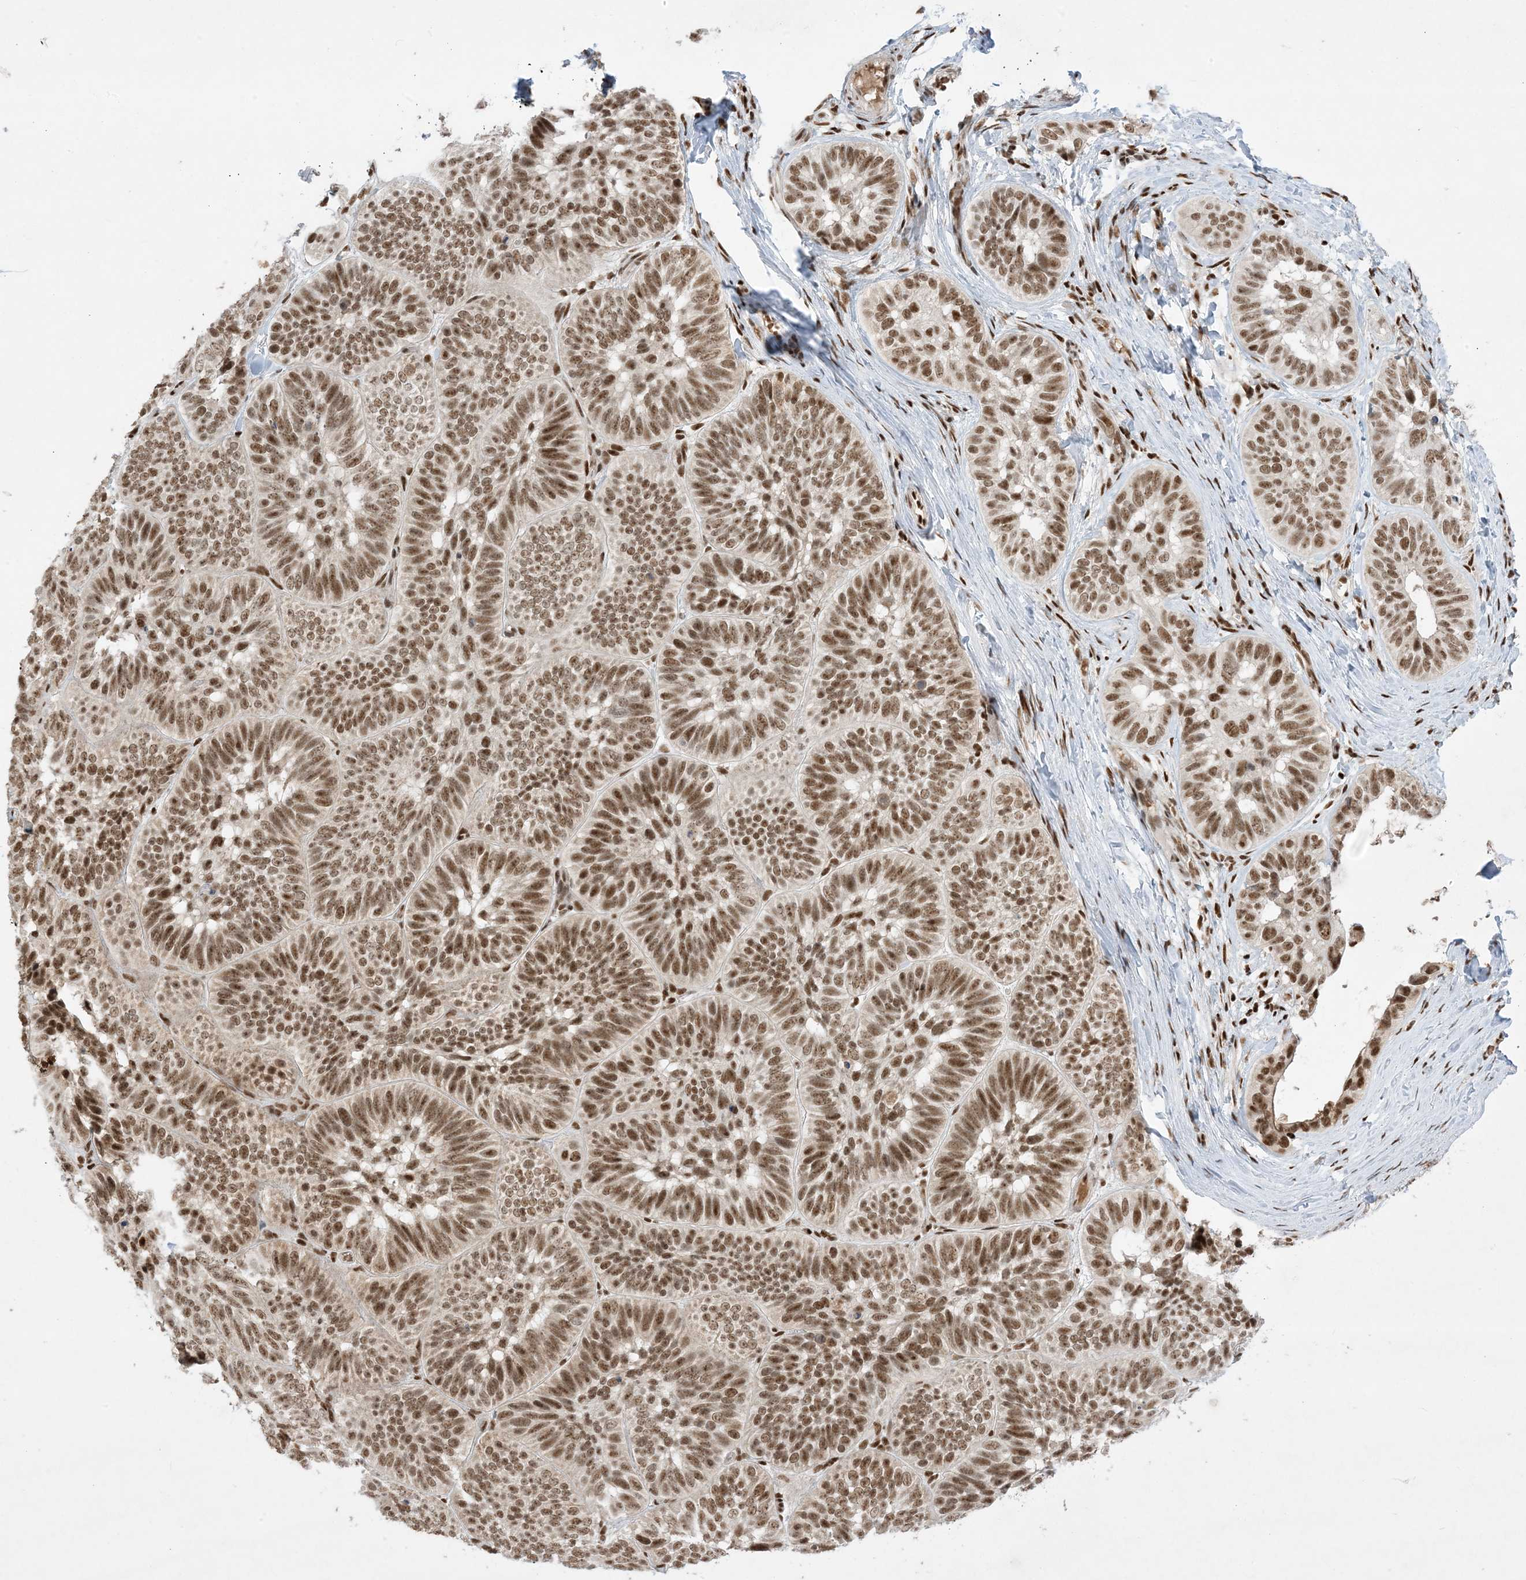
{"staining": {"intensity": "moderate", "quantity": ">75%", "location": "nuclear"}, "tissue": "skin cancer", "cell_type": "Tumor cells", "image_type": "cancer", "snomed": [{"axis": "morphology", "description": "Basal cell carcinoma"}, {"axis": "topography", "description": "Skin"}], "caption": "IHC staining of skin cancer, which demonstrates medium levels of moderate nuclear expression in about >75% of tumor cells indicating moderate nuclear protein positivity. The staining was performed using DAB (brown) for protein detection and nuclei were counterstained in hematoxylin (blue).", "gene": "PPIL2", "patient": {"sex": "male", "age": 62}}